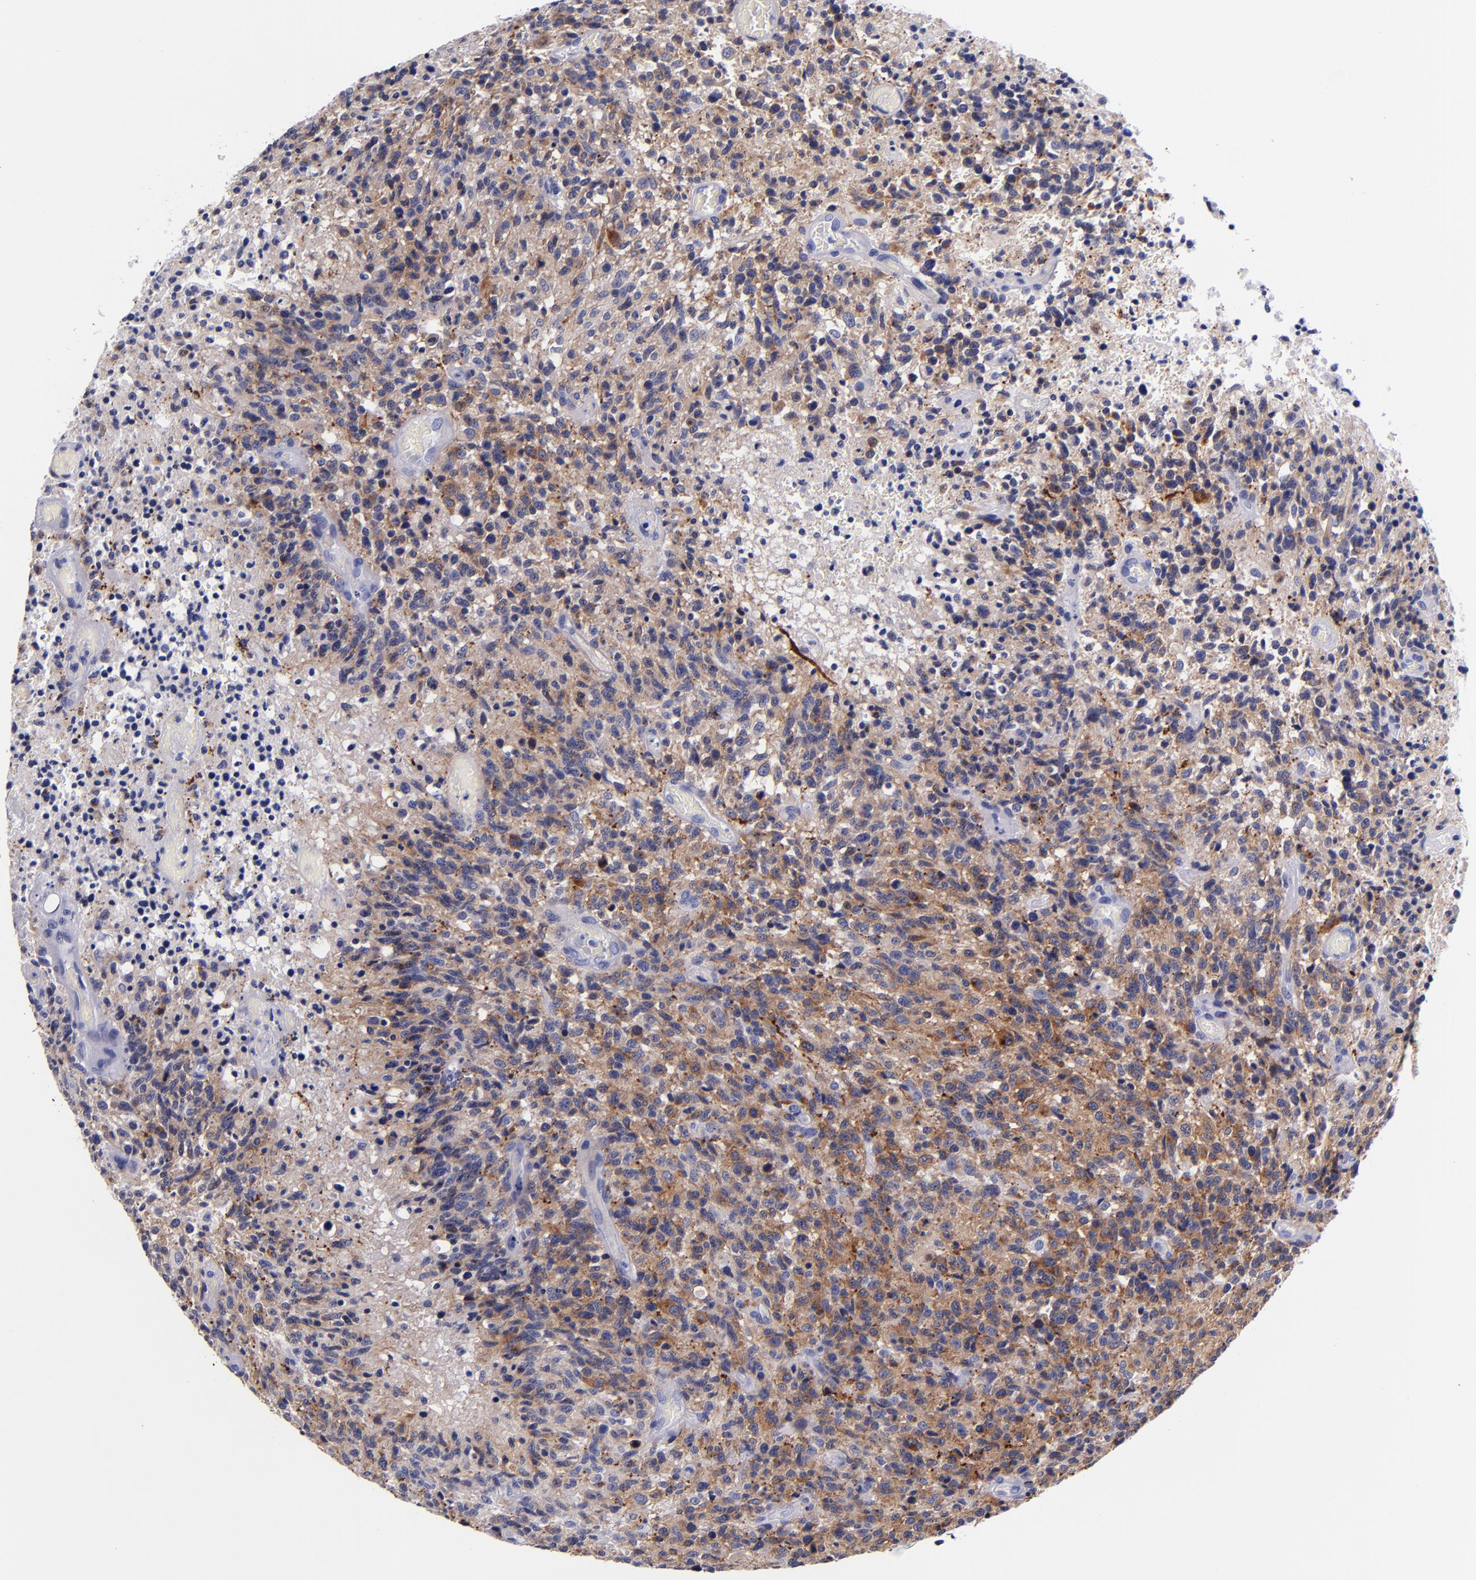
{"staining": {"intensity": "moderate", "quantity": ">75%", "location": "cytoplasmic/membranous"}, "tissue": "glioma", "cell_type": "Tumor cells", "image_type": "cancer", "snomed": [{"axis": "morphology", "description": "Glioma, malignant, High grade"}, {"axis": "topography", "description": "Brain"}], "caption": "Immunohistochemistry photomicrograph of neoplastic tissue: human high-grade glioma (malignant) stained using IHC exhibits medium levels of moderate protein expression localized specifically in the cytoplasmic/membranous of tumor cells, appearing as a cytoplasmic/membranous brown color.", "gene": "SV2A", "patient": {"sex": "male", "age": 36}}